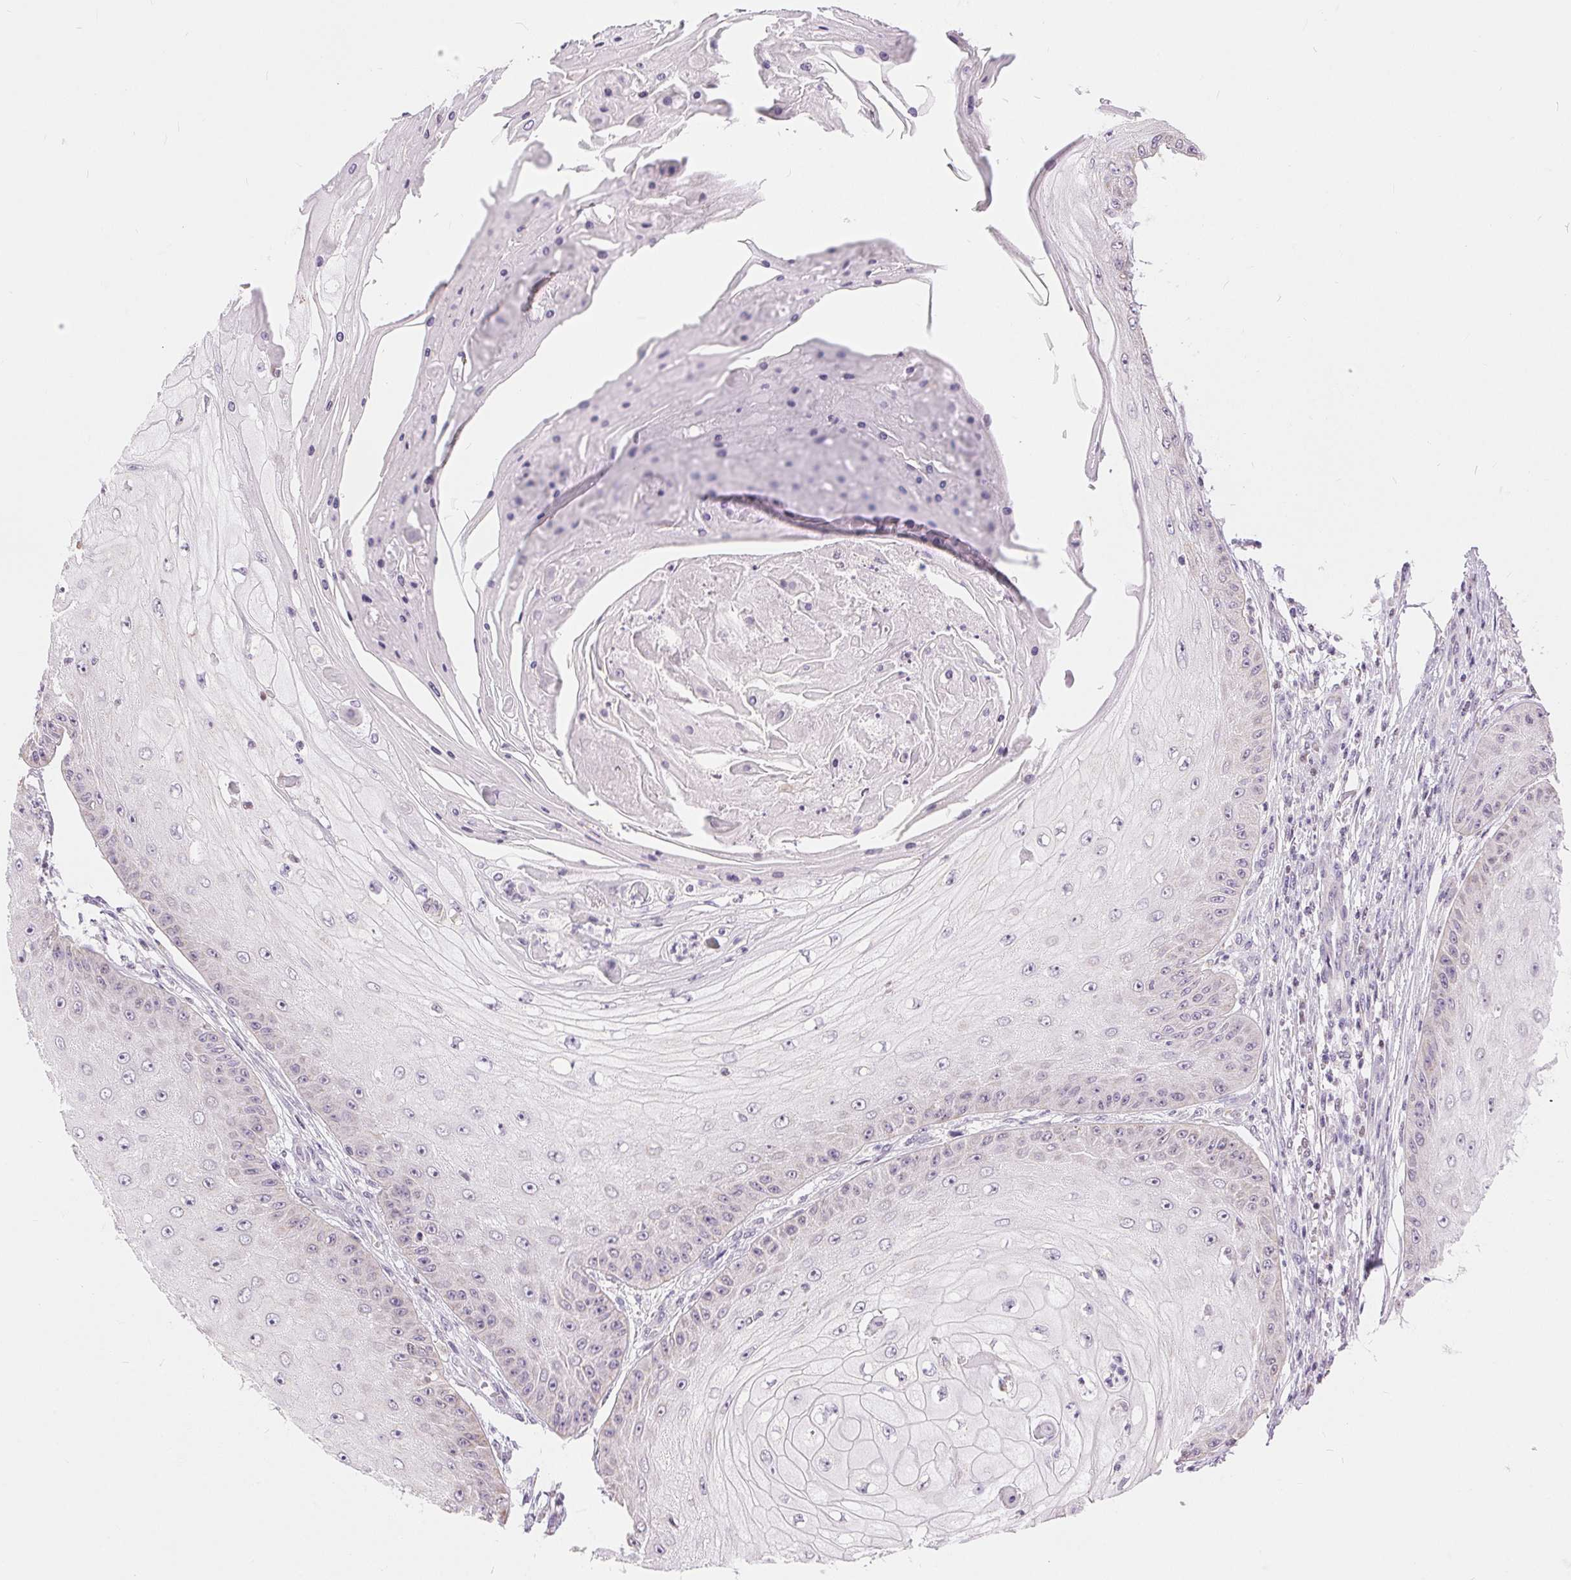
{"staining": {"intensity": "negative", "quantity": "none", "location": "none"}, "tissue": "skin cancer", "cell_type": "Tumor cells", "image_type": "cancer", "snomed": [{"axis": "morphology", "description": "Squamous cell carcinoma, NOS"}, {"axis": "topography", "description": "Skin"}], "caption": "Immunohistochemistry (IHC) micrograph of human skin cancer stained for a protein (brown), which reveals no expression in tumor cells. (DAB (3,3'-diaminobenzidine) IHC visualized using brightfield microscopy, high magnification).", "gene": "POU2F2", "patient": {"sex": "male", "age": 70}}